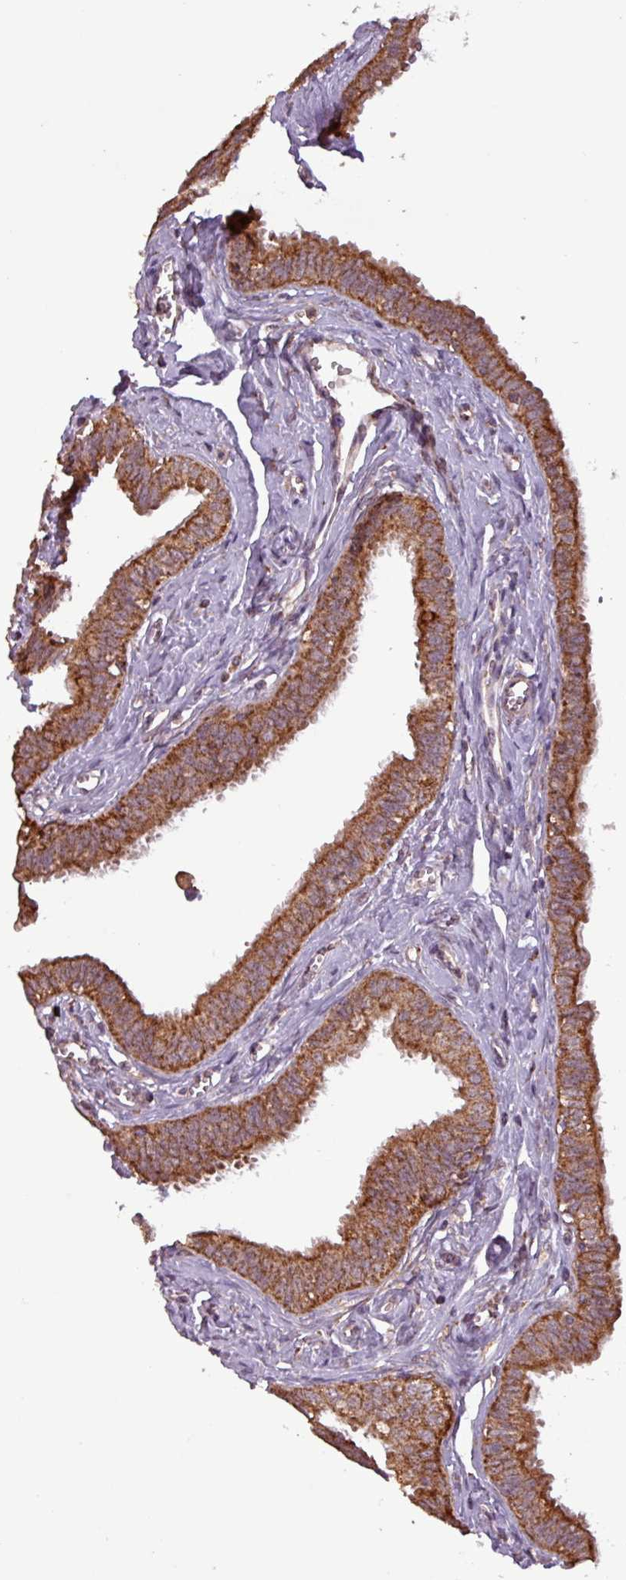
{"staining": {"intensity": "strong", "quantity": ">75%", "location": "cytoplasmic/membranous"}, "tissue": "fallopian tube", "cell_type": "Glandular cells", "image_type": "normal", "snomed": [{"axis": "morphology", "description": "Normal tissue, NOS"}, {"axis": "morphology", "description": "Carcinoma, NOS"}, {"axis": "topography", "description": "Fallopian tube"}, {"axis": "topography", "description": "Ovary"}], "caption": "High-magnification brightfield microscopy of benign fallopian tube stained with DAB (3,3'-diaminobenzidine) (brown) and counterstained with hematoxylin (blue). glandular cells exhibit strong cytoplasmic/membranous expression is present in approximately>75% of cells. (brown staining indicates protein expression, while blue staining denotes nuclei).", "gene": "MCTP2", "patient": {"sex": "female", "age": 59}}